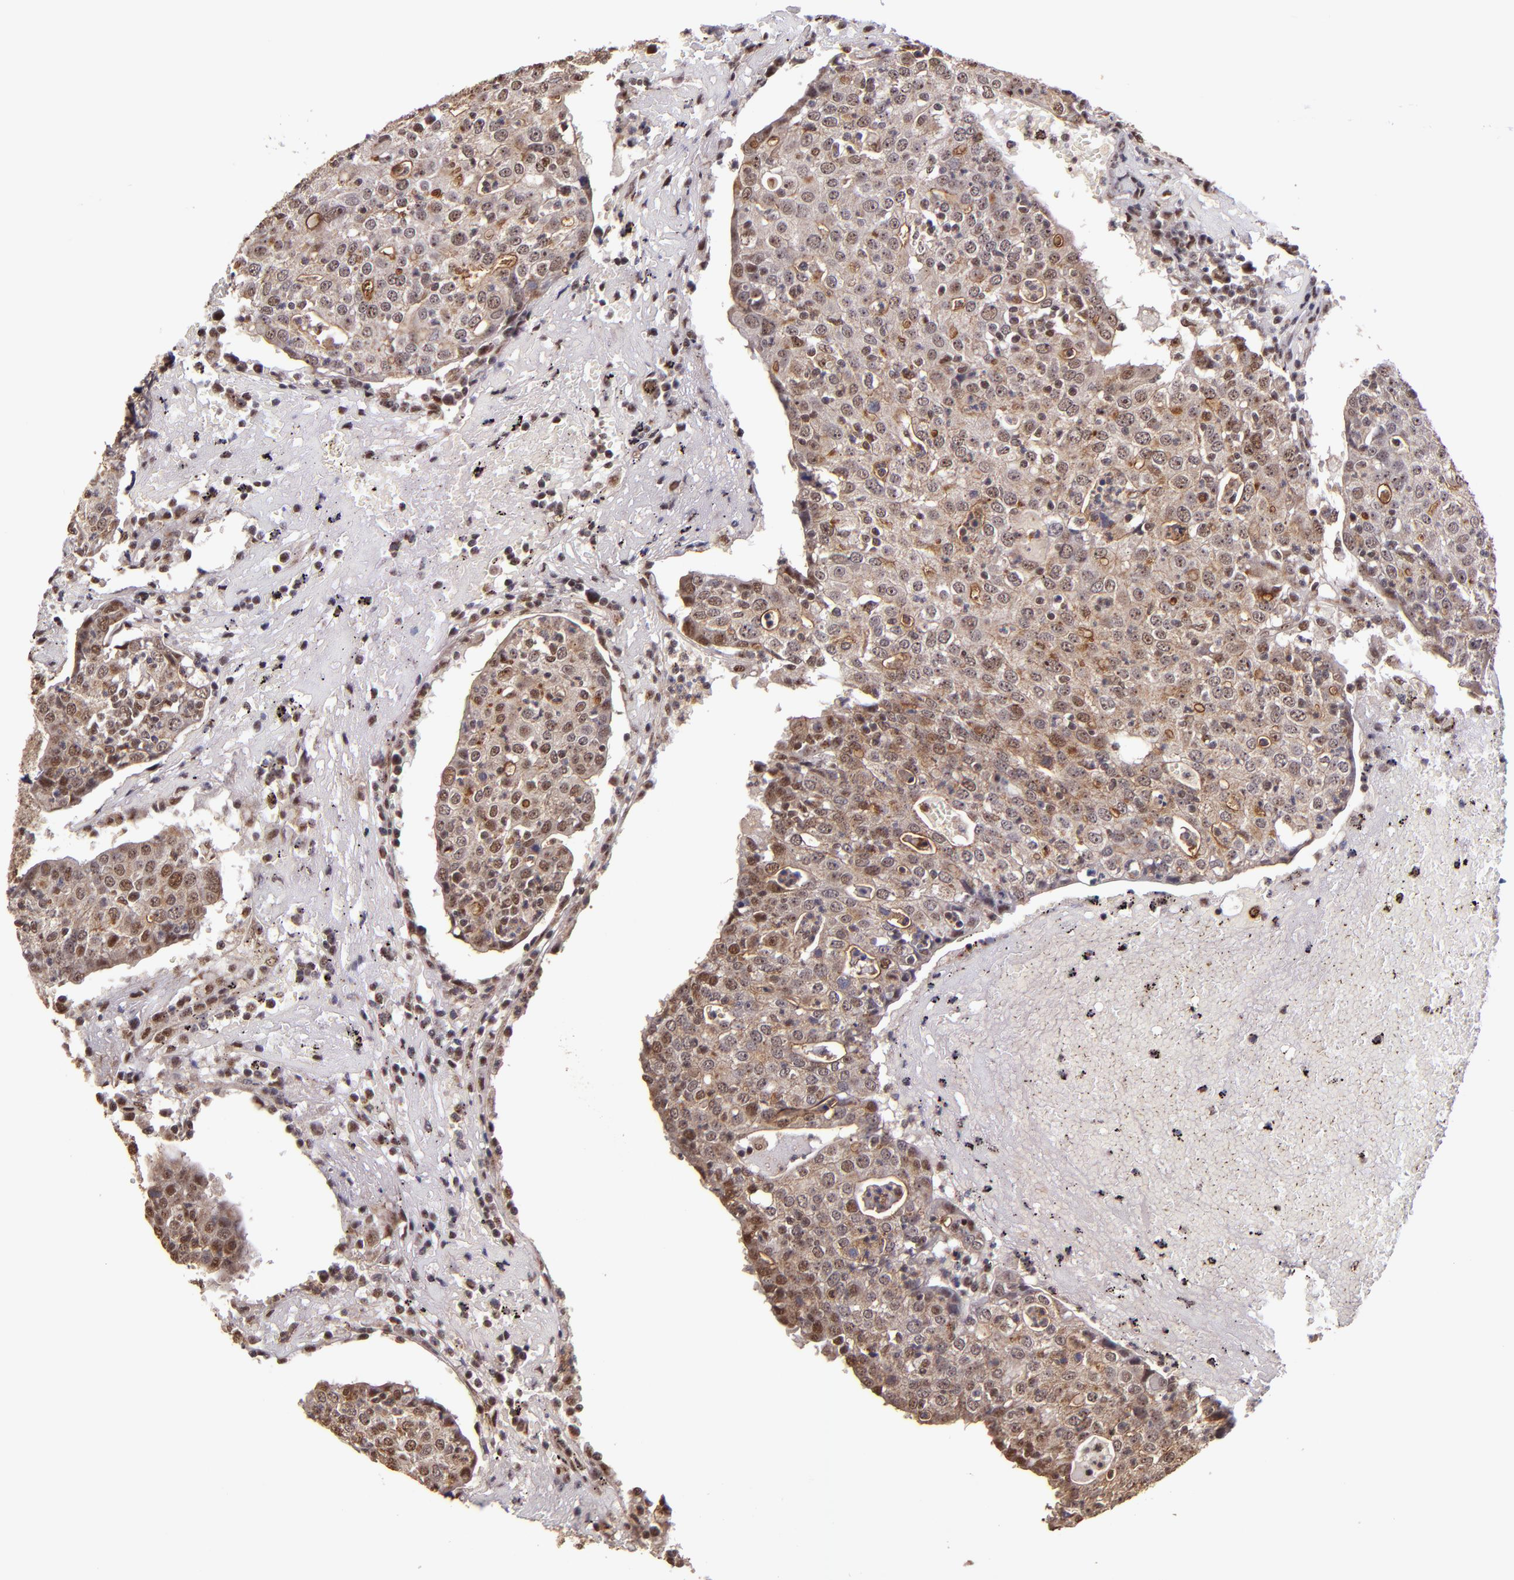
{"staining": {"intensity": "moderate", "quantity": ">75%", "location": "cytoplasmic/membranous,nuclear"}, "tissue": "head and neck cancer", "cell_type": "Tumor cells", "image_type": "cancer", "snomed": [{"axis": "morphology", "description": "Adenocarcinoma, NOS"}, {"axis": "topography", "description": "Salivary gland"}, {"axis": "topography", "description": "Head-Neck"}], "caption": "Head and neck adenocarcinoma stained with a protein marker demonstrates moderate staining in tumor cells.", "gene": "CECR2", "patient": {"sex": "female", "age": 65}}